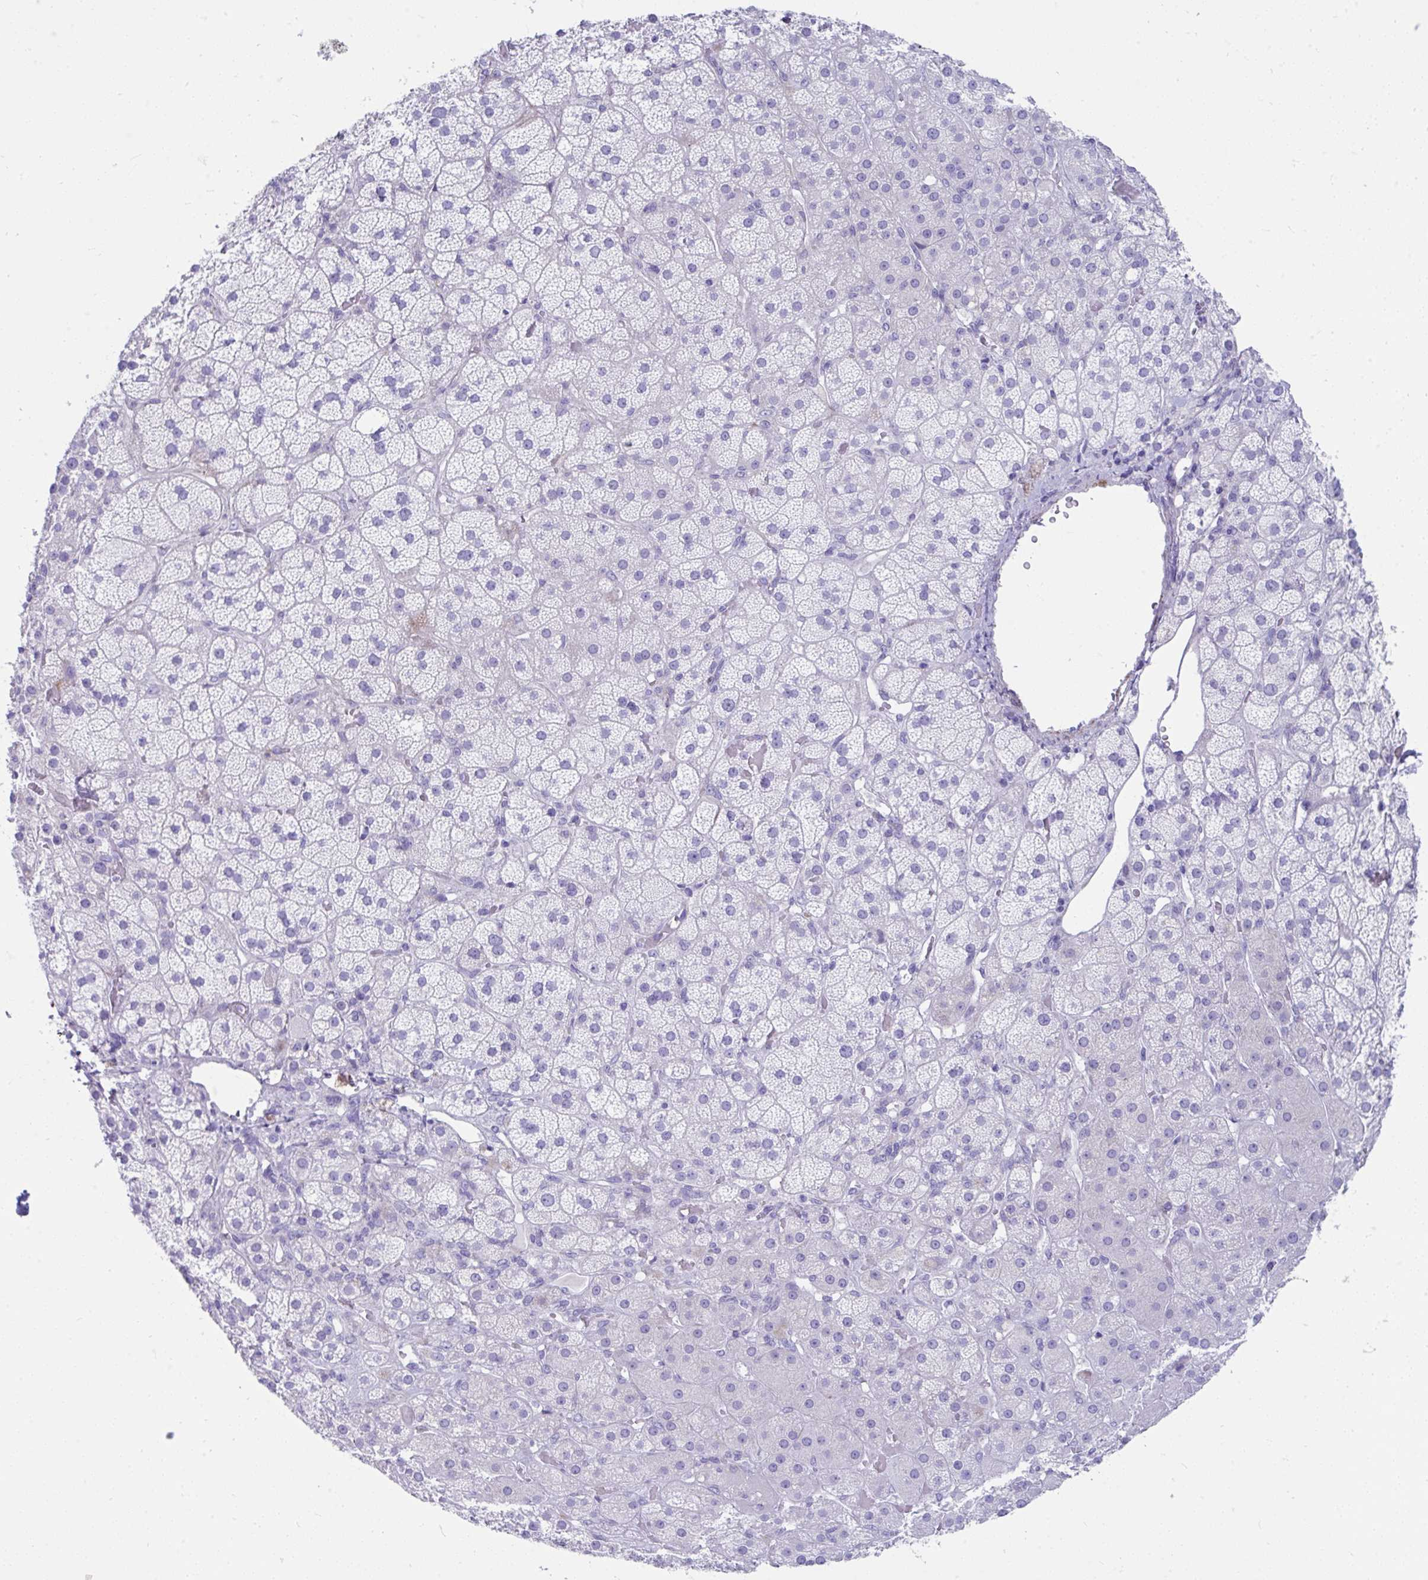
{"staining": {"intensity": "negative", "quantity": "none", "location": "none"}, "tissue": "adrenal gland", "cell_type": "Glandular cells", "image_type": "normal", "snomed": [{"axis": "morphology", "description": "Normal tissue, NOS"}, {"axis": "topography", "description": "Adrenal gland"}], "caption": "IHC histopathology image of unremarkable adrenal gland stained for a protein (brown), which displays no staining in glandular cells. (IHC, brightfield microscopy, high magnification).", "gene": "GRXCR2", "patient": {"sex": "male", "age": 57}}